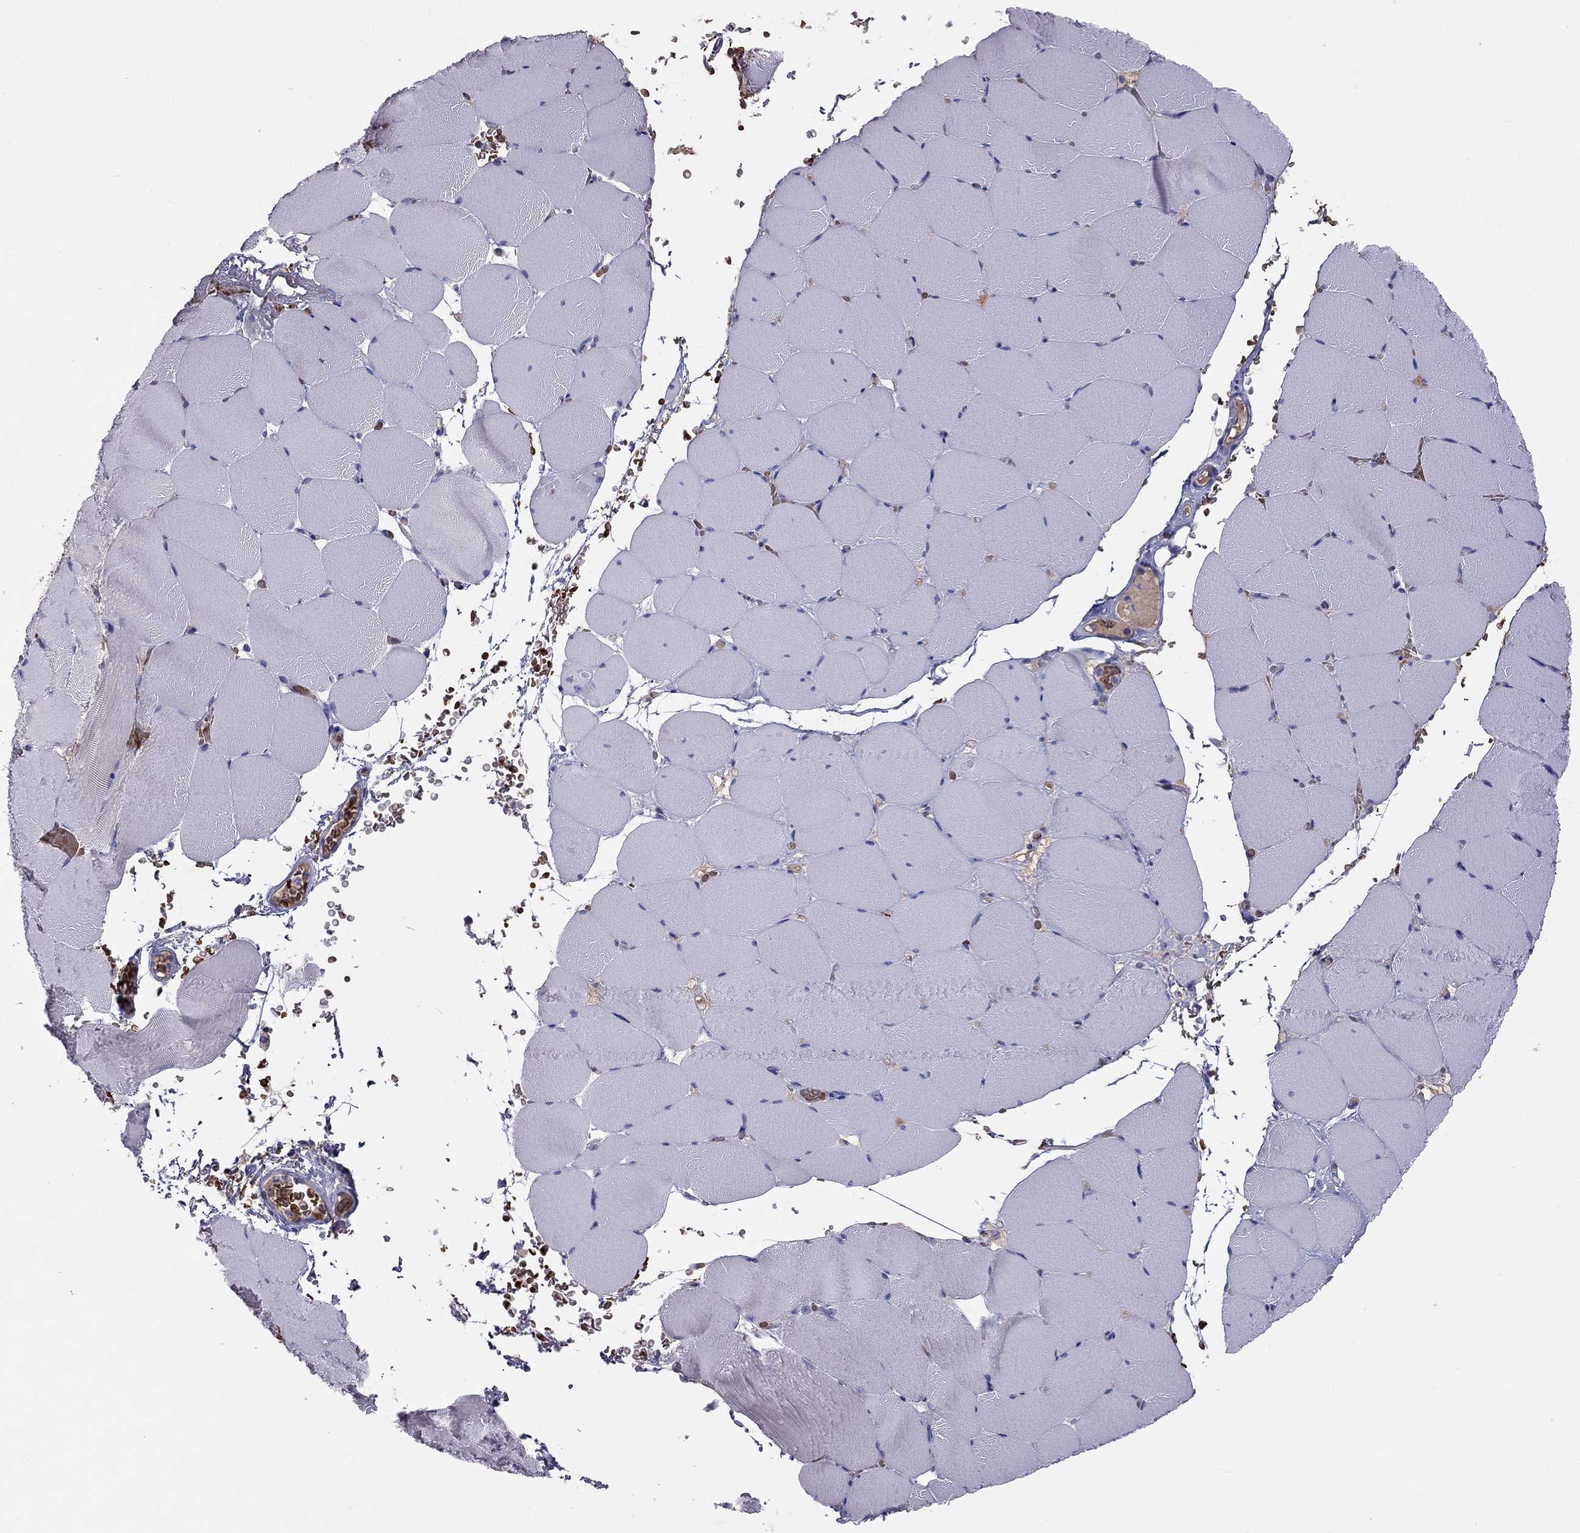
{"staining": {"intensity": "negative", "quantity": "none", "location": "none"}, "tissue": "skeletal muscle", "cell_type": "Myocytes", "image_type": "normal", "snomed": [{"axis": "morphology", "description": "Normal tissue, NOS"}, {"axis": "topography", "description": "Skeletal muscle"}], "caption": "This is an IHC histopathology image of benign human skeletal muscle. There is no expression in myocytes.", "gene": "RHCE", "patient": {"sex": "female", "age": 37}}